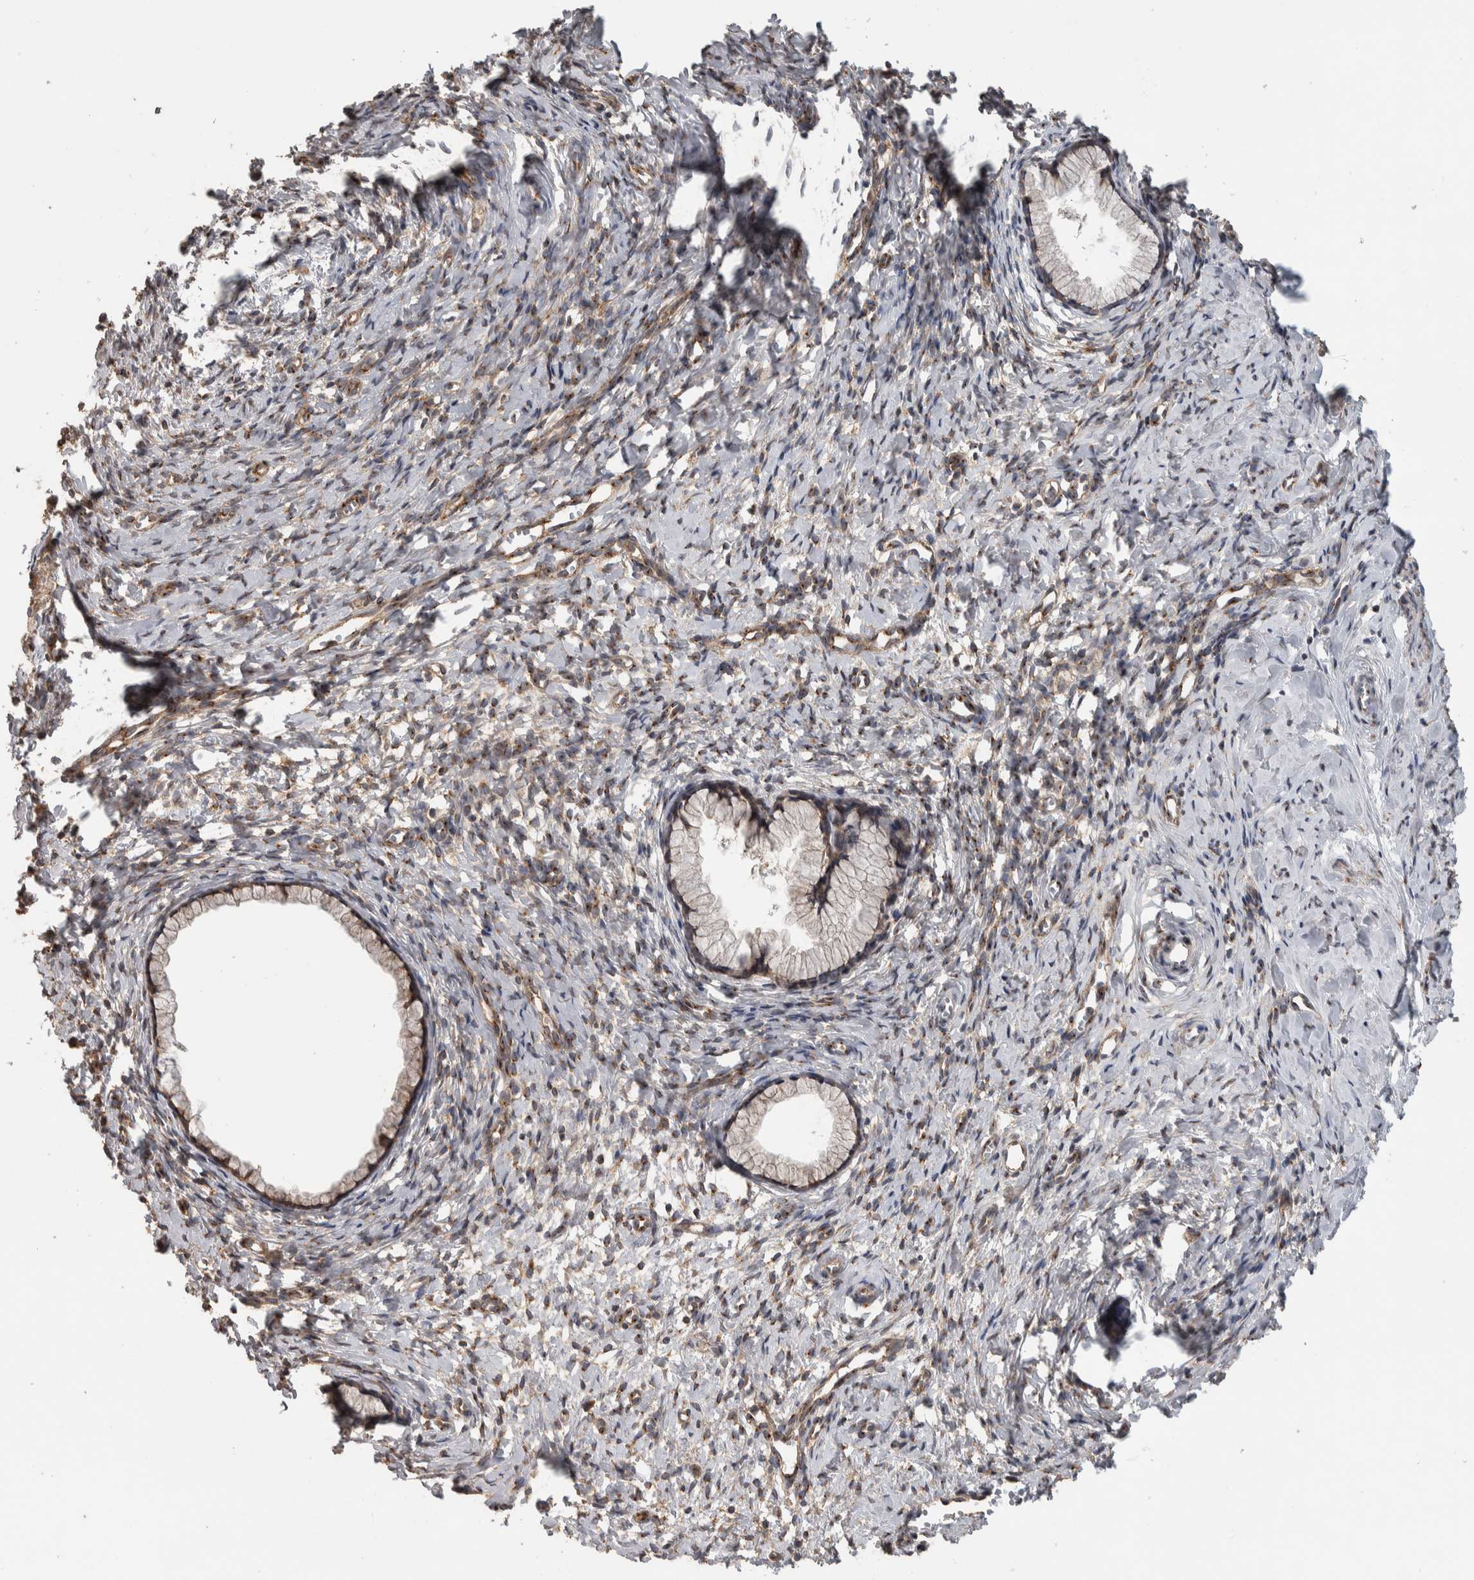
{"staining": {"intensity": "moderate", "quantity": "25%-75%", "location": "cytoplasmic/membranous"}, "tissue": "cervix", "cell_type": "Glandular cells", "image_type": "normal", "snomed": [{"axis": "morphology", "description": "Normal tissue, NOS"}, {"axis": "topography", "description": "Cervix"}], "caption": "Immunohistochemistry (IHC) (DAB) staining of normal cervix reveals moderate cytoplasmic/membranous protein expression in approximately 25%-75% of glandular cells. Nuclei are stained in blue.", "gene": "IFRD1", "patient": {"sex": "female", "age": 75}}